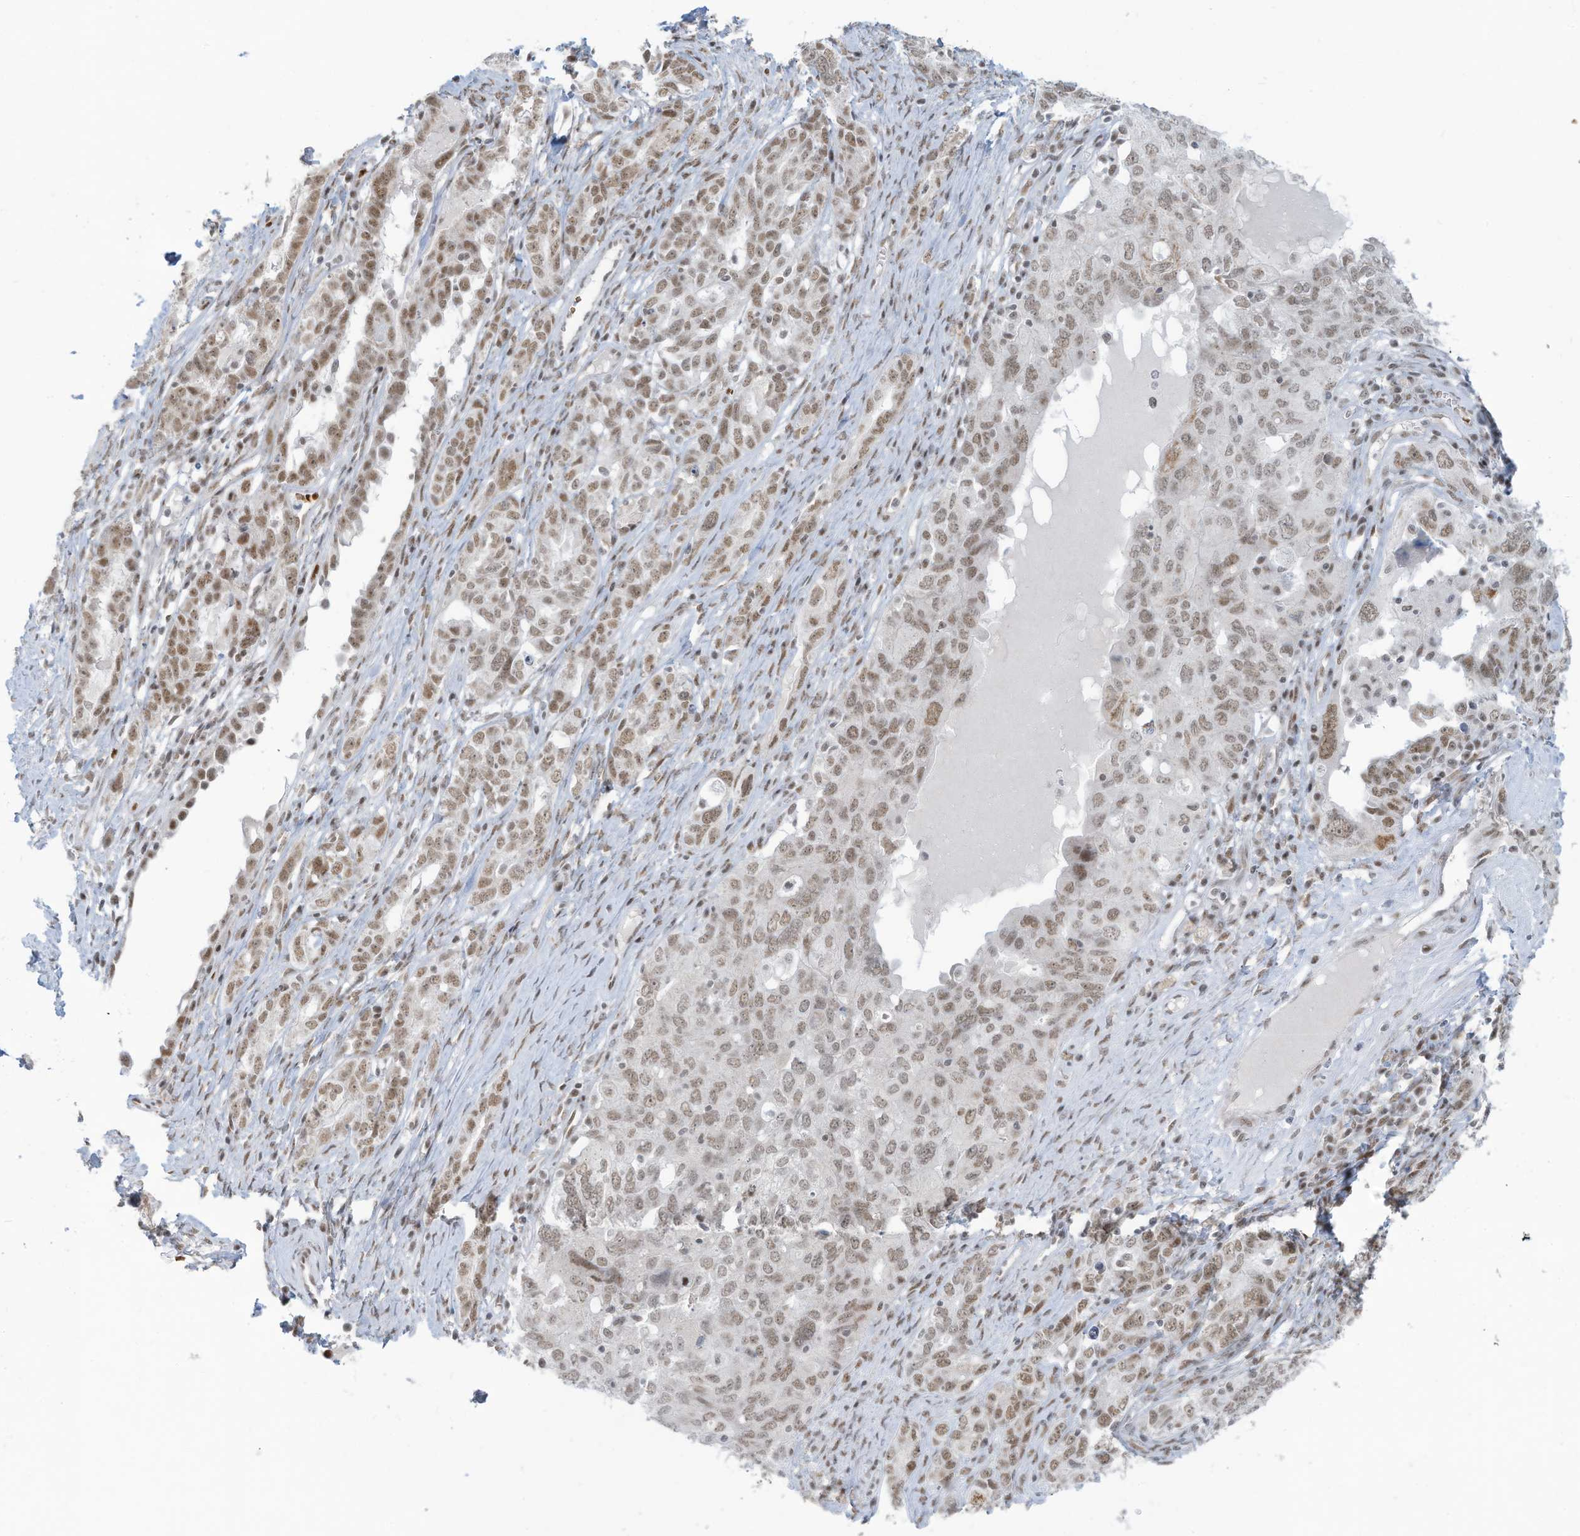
{"staining": {"intensity": "moderate", "quantity": ">75%", "location": "nuclear"}, "tissue": "ovarian cancer", "cell_type": "Tumor cells", "image_type": "cancer", "snomed": [{"axis": "morphology", "description": "Carcinoma, endometroid"}, {"axis": "topography", "description": "Ovary"}], "caption": "This histopathology image displays ovarian cancer stained with immunohistochemistry (IHC) to label a protein in brown. The nuclear of tumor cells show moderate positivity for the protein. Nuclei are counter-stained blue.", "gene": "ECT2L", "patient": {"sex": "female", "age": 62}}